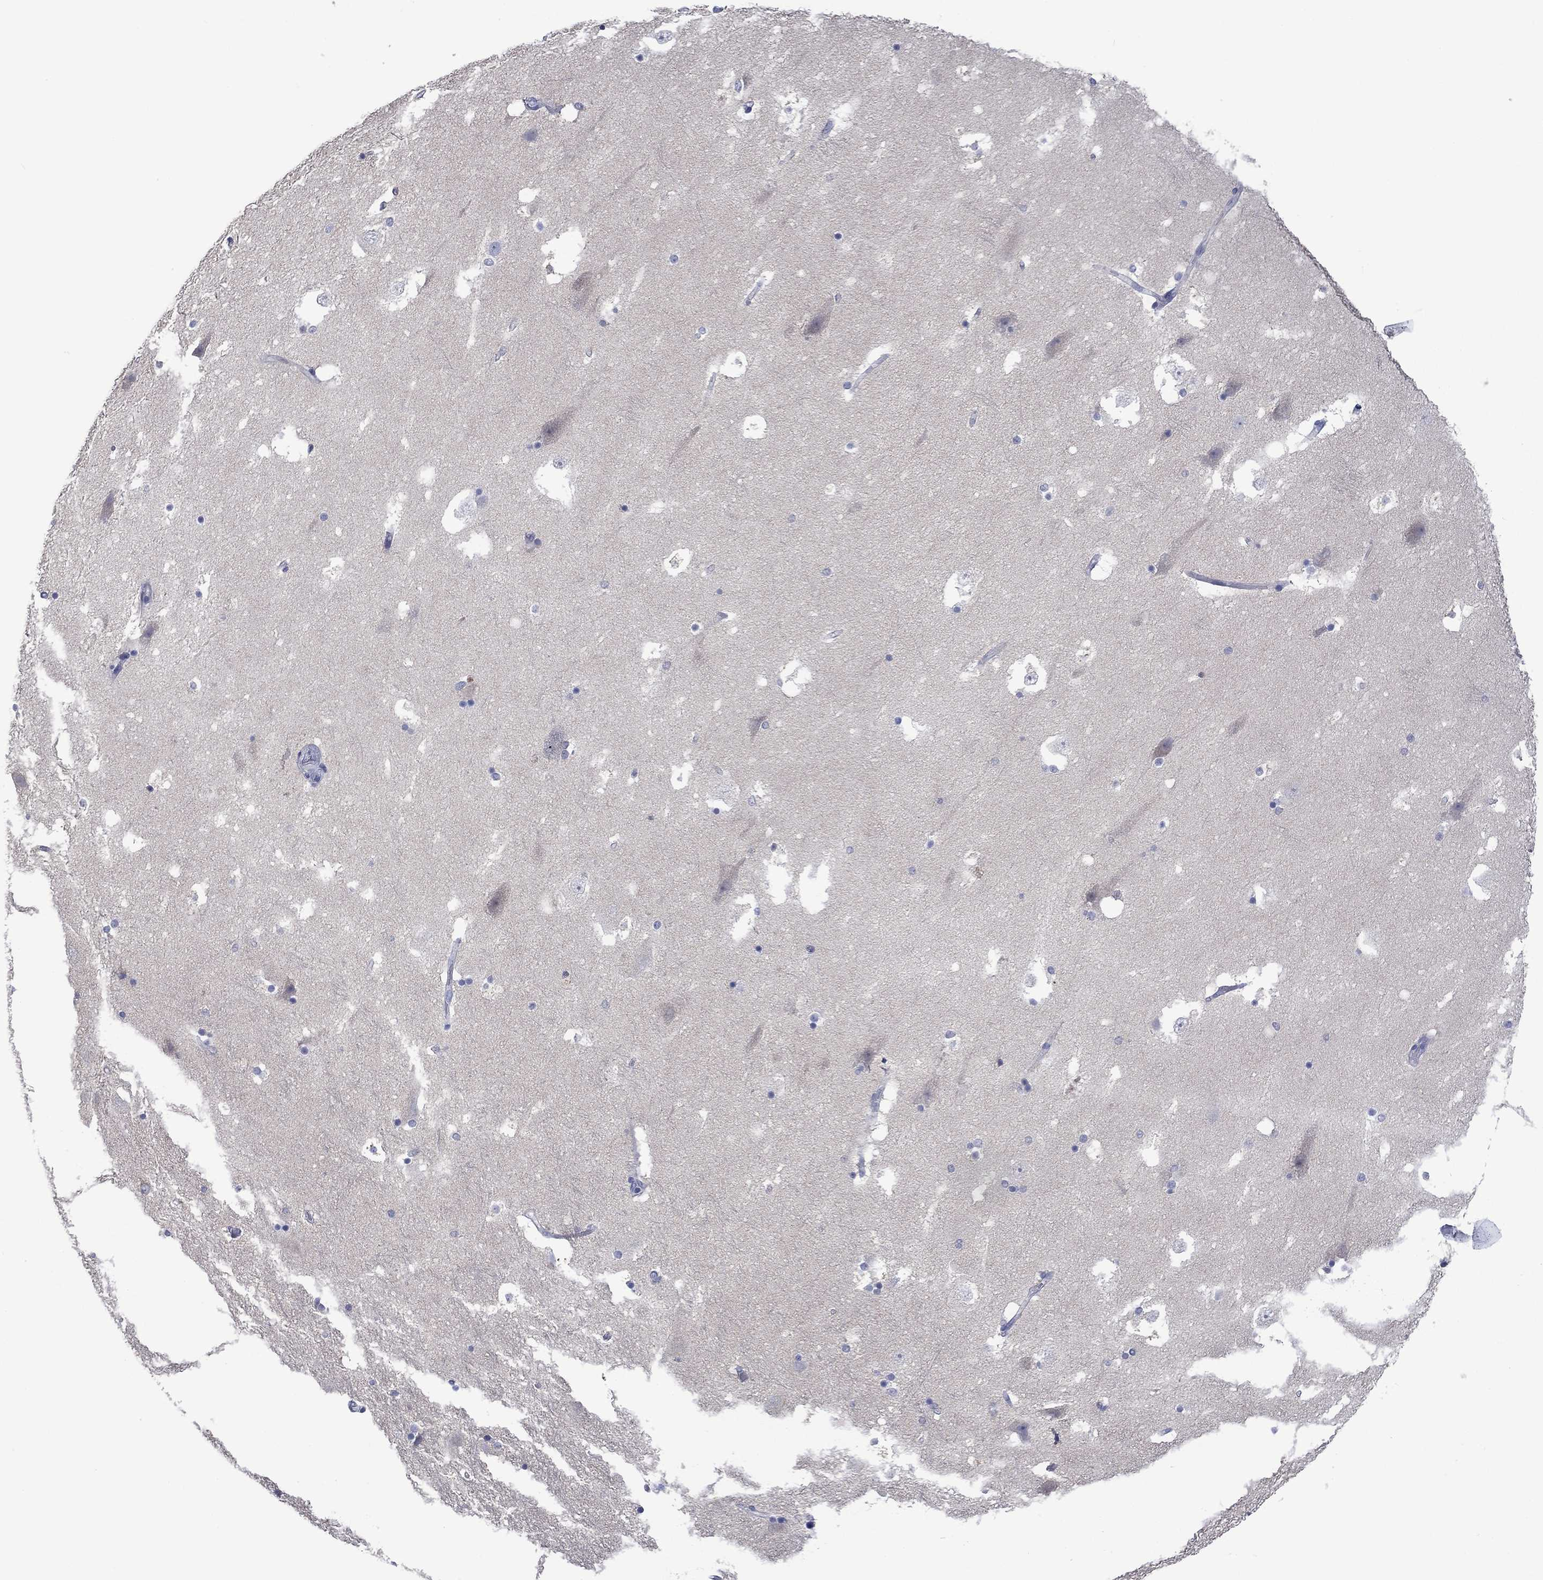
{"staining": {"intensity": "negative", "quantity": "none", "location": "none"}, "tissue": "hippocampus", "cell_type": "Glial cells", "image_type": "normal", "snomed": [{"axis": "morphology", "description": "Normal tissue, NOS"}, {"axis": "topography", "description": "Hippocampus"}], "caption": "DAB immunohistochemical staining of benign hippocampus demonstrates no significant positivity in glial cells.", "gene": "FER1L6", "patient": {"sex": "male", "age": 51}}